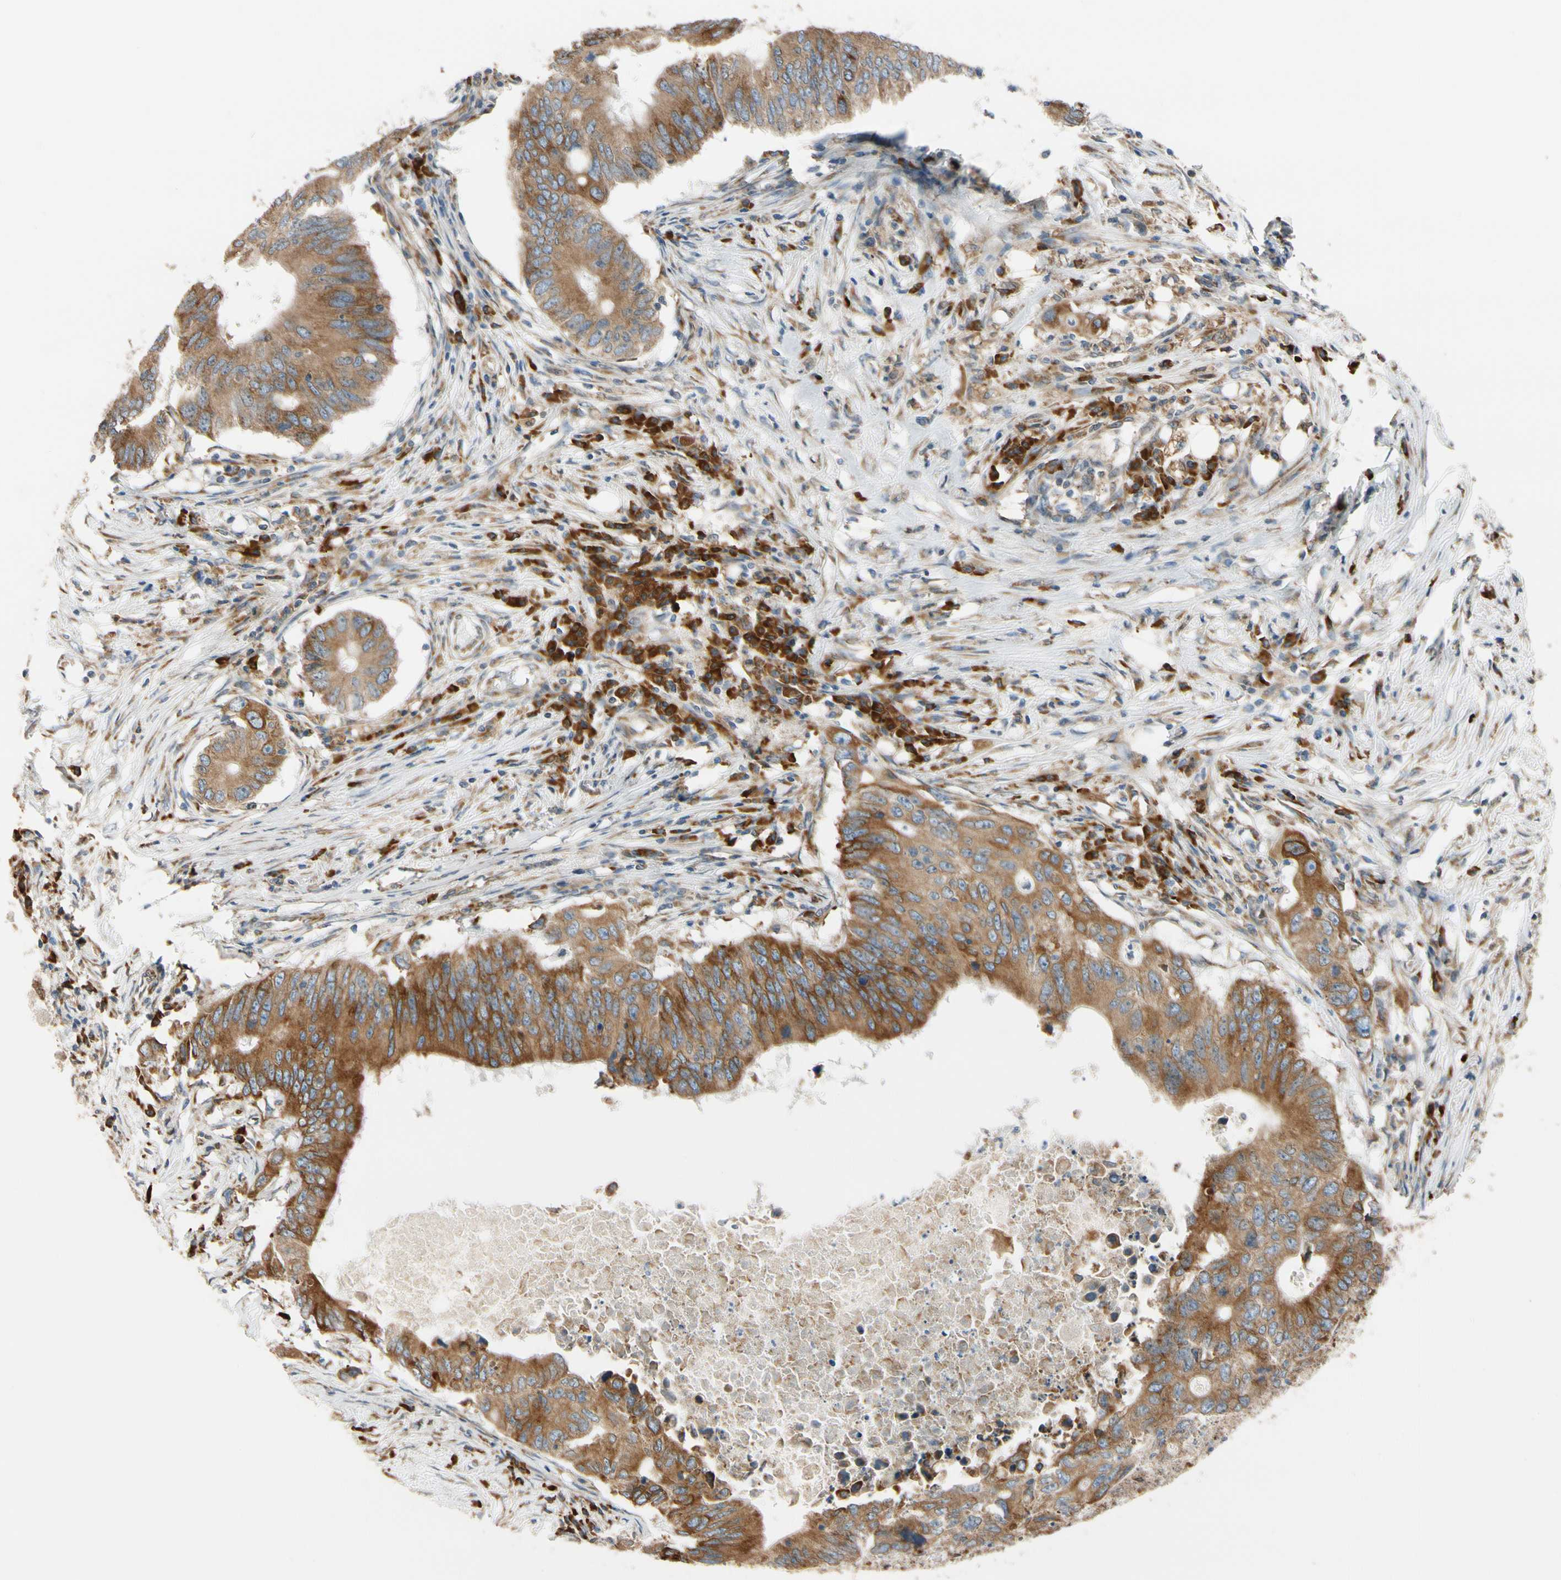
{"staining": {"intensity": "moderate", "quantity": ">75%", "location": "cytoplasmic/membranous"}, "tissue": "colorectal cancer", "cell_type": "Tumor cells", "image_type": "cancer", "snomed": [{"axis": "morphology", "description": "Adenocarcinoma, NOS"}, {"axis": "topography", "description": "Colon"}], "caption": "Immunohistochemical staining of colorectal cancer shows medium levels of moderate cytoplasmic/membranous protein positivity in approximately >75% of tumor cells.", "gene": "RPN2", "patient": {"sex": "male", "age": 71}}